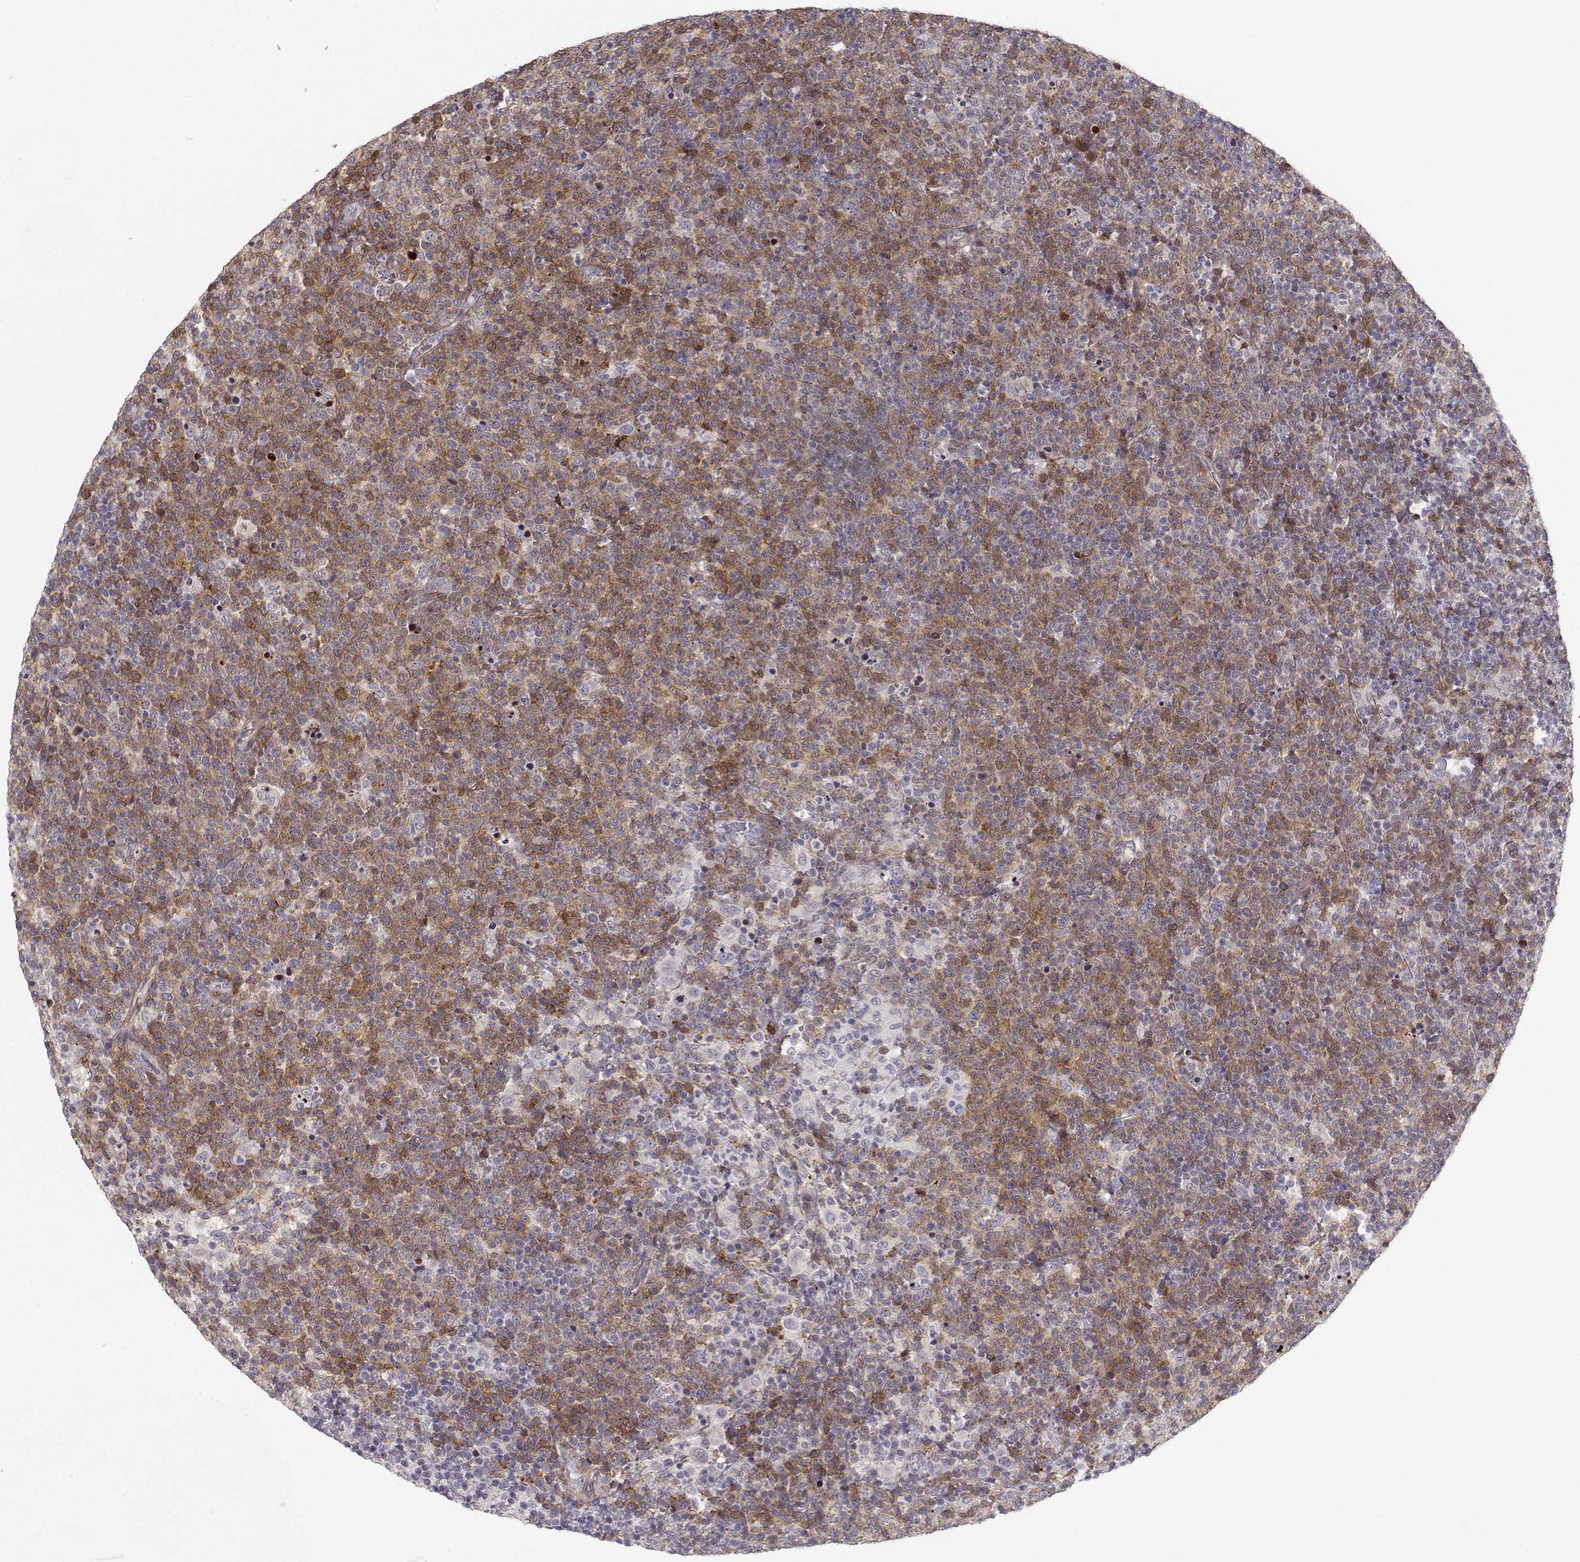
{"staining": {"intensity": "moderate", "quantity": "25%-75%", "location": "cytoplasmic/membranous"}, "tissue": "lymphoma", "cell_type": "Tumor cells", "image_type": "cancer", "snomed": [{"axis": "morphology", "description": "Malignant lymphoma, non-Hodgkin's type, High grade"}, {"axis": "topography", "description": "Lymph node"}], "caption": "Immunohistochemistry staining of lymphoma, which exhibits medium levels of moderate cytoplasmic/membranous expression in about 25%-75% of tumor cells indicating moderate cytoplasmic/membranous protein staining. The staining was performed using DAB (3,3'-diaminobenzidine) (brown) for protein detection and nuclei were counterstained in hematoxylin (blue).", "gene": "RGS9BP", "patient": {"sex": "male", "age": 61}}